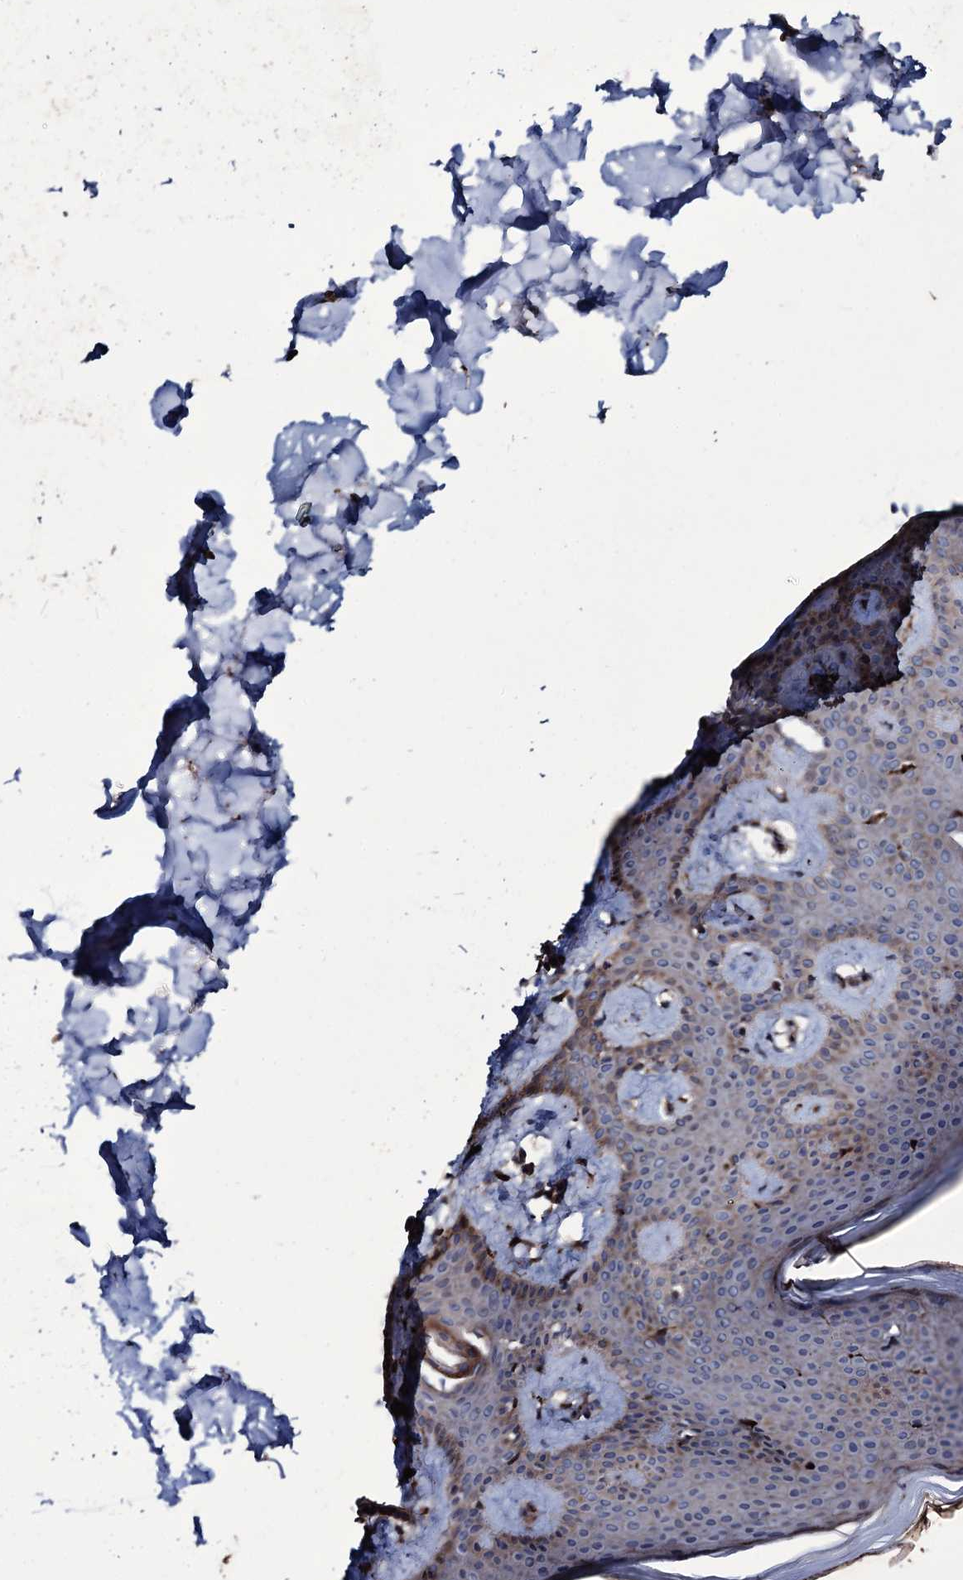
{"staining": {"intensity": "moderate", "quantity": ">75%", "location": "cytoplasmic/membranous"}, "tissue": "skin", "cell_type": "Fibroblasts", "image_type": "normal", "snomed": [{"axis": "morphology", "description": "Normal tissue, NOS"}, {"axis": "topography", "description": "Skin"}], "caption": "Immunohistochemical staining of normal skin demonstrates >75% levels of moderate cytoplasmic/membranous protein staining in about >75% of fibroblasts.", "gene": "ZSWIM8", "patient": {"sex": "male", "age": 36}}